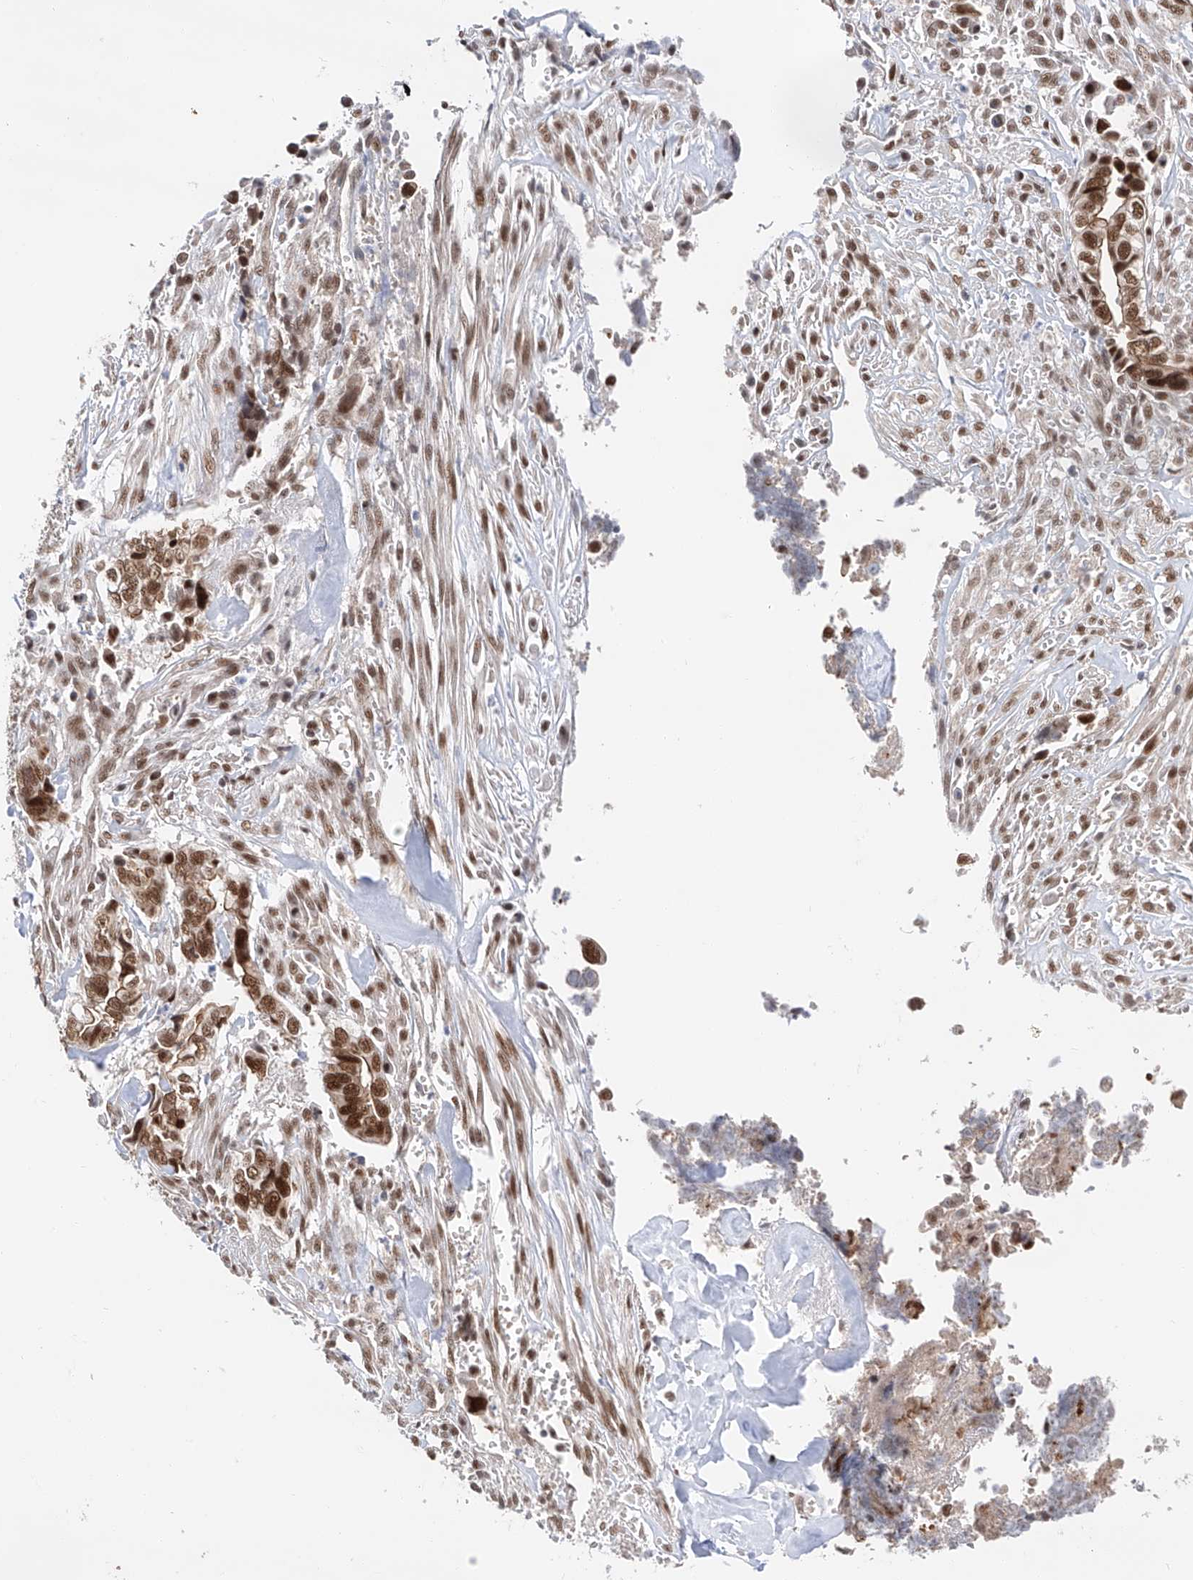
{"staining": {"intensity": "strong", "quantity": ">75%", "location": "cytoplasmic/membranous"}, "tissue": "liver cancer", "cell_type": "Tumor cells", "image_type": "cancer", "snomed": [{"axis": "morphology", "description": "Cholangiocarcinoma"}, {"axis": "topography", "description": "Liver"}], "caption": "There is high levels of strong cytoplasmic/membranous expression in tumor cells of liver cancer, as demonstrated by immunohistochemical staining (brown color).", "gene": "POGK", "patient": {"sex": "female", "age": 79}}